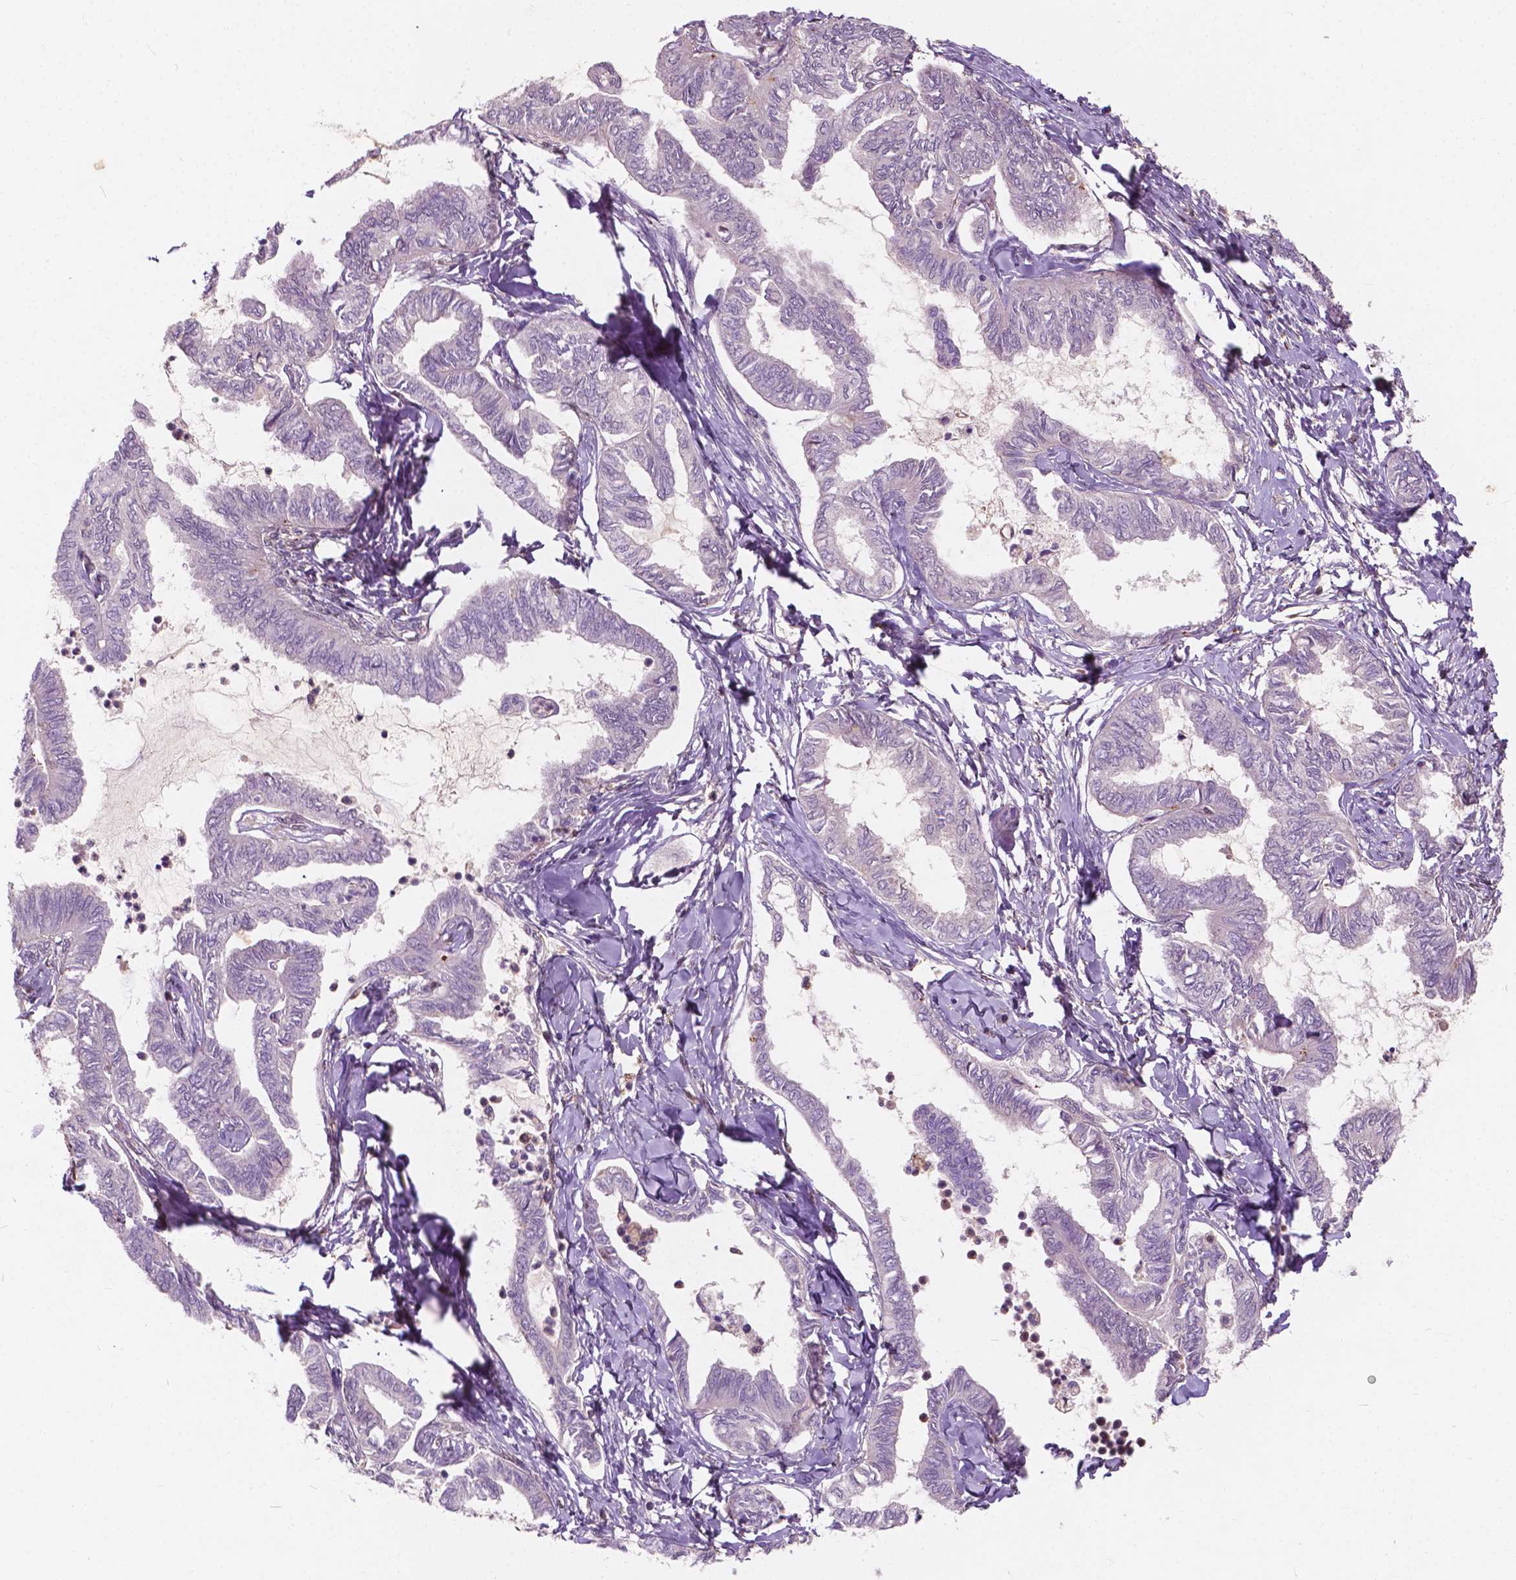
{"staining": {"intensity": "negative", "quantity": "none", "location": "none"}, "tissue": "ovarian cancer", "cell_type": "Tumor cells", "image_type": "cancer", "snomed": [{"axis": "morphology", "description": "Carcinoma, endometroid"}, {"axis": "topography", "description": "Ovary"}], "caption": "IHC micrograph of human ovarian endometroid carcinoma stained for a protein (brown), which reveals no expression in tumor cells. Nuclei are stained in blue.", "gene": "GPR37", "patient": {"sex": "female", "age": 70}}